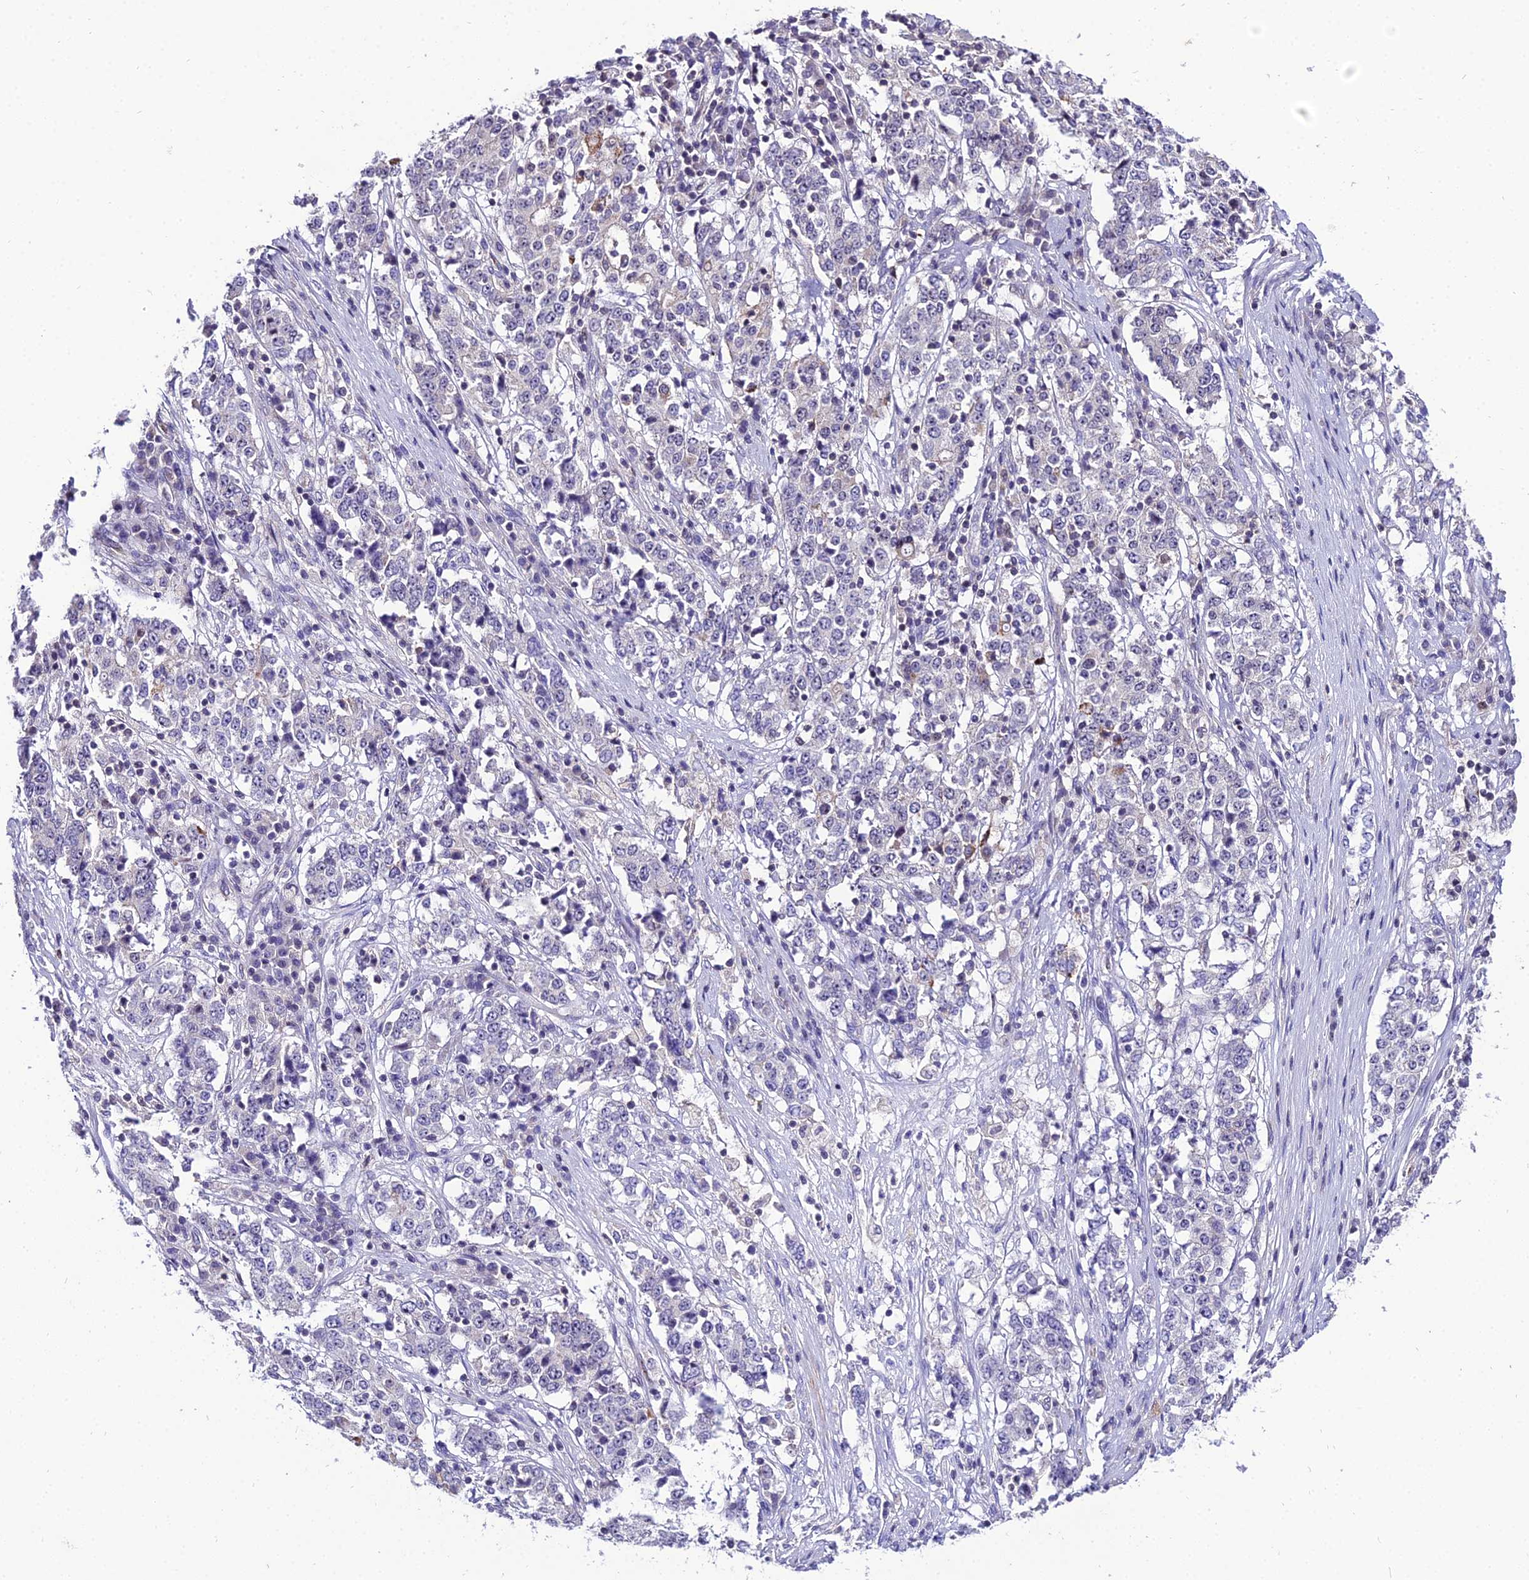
{"staining": {"intensity": "negative", "quantity": "none", "location": "none"}, "tissue": "stomach cancer", "cell_type": "Tumor cells", "image_type": "cancer", "snomed": [{"axis": "morphology", "description": "Adenocarcinoma, NOS"}, {"axis": "topography", "description": "Stomach"}], "caption": "Stomach cancer was stained to show a protein in brown. There is no significant staining in tumor cells.", "gene": "SHQ1", "patient": {"sex": "male", "age": 59}}